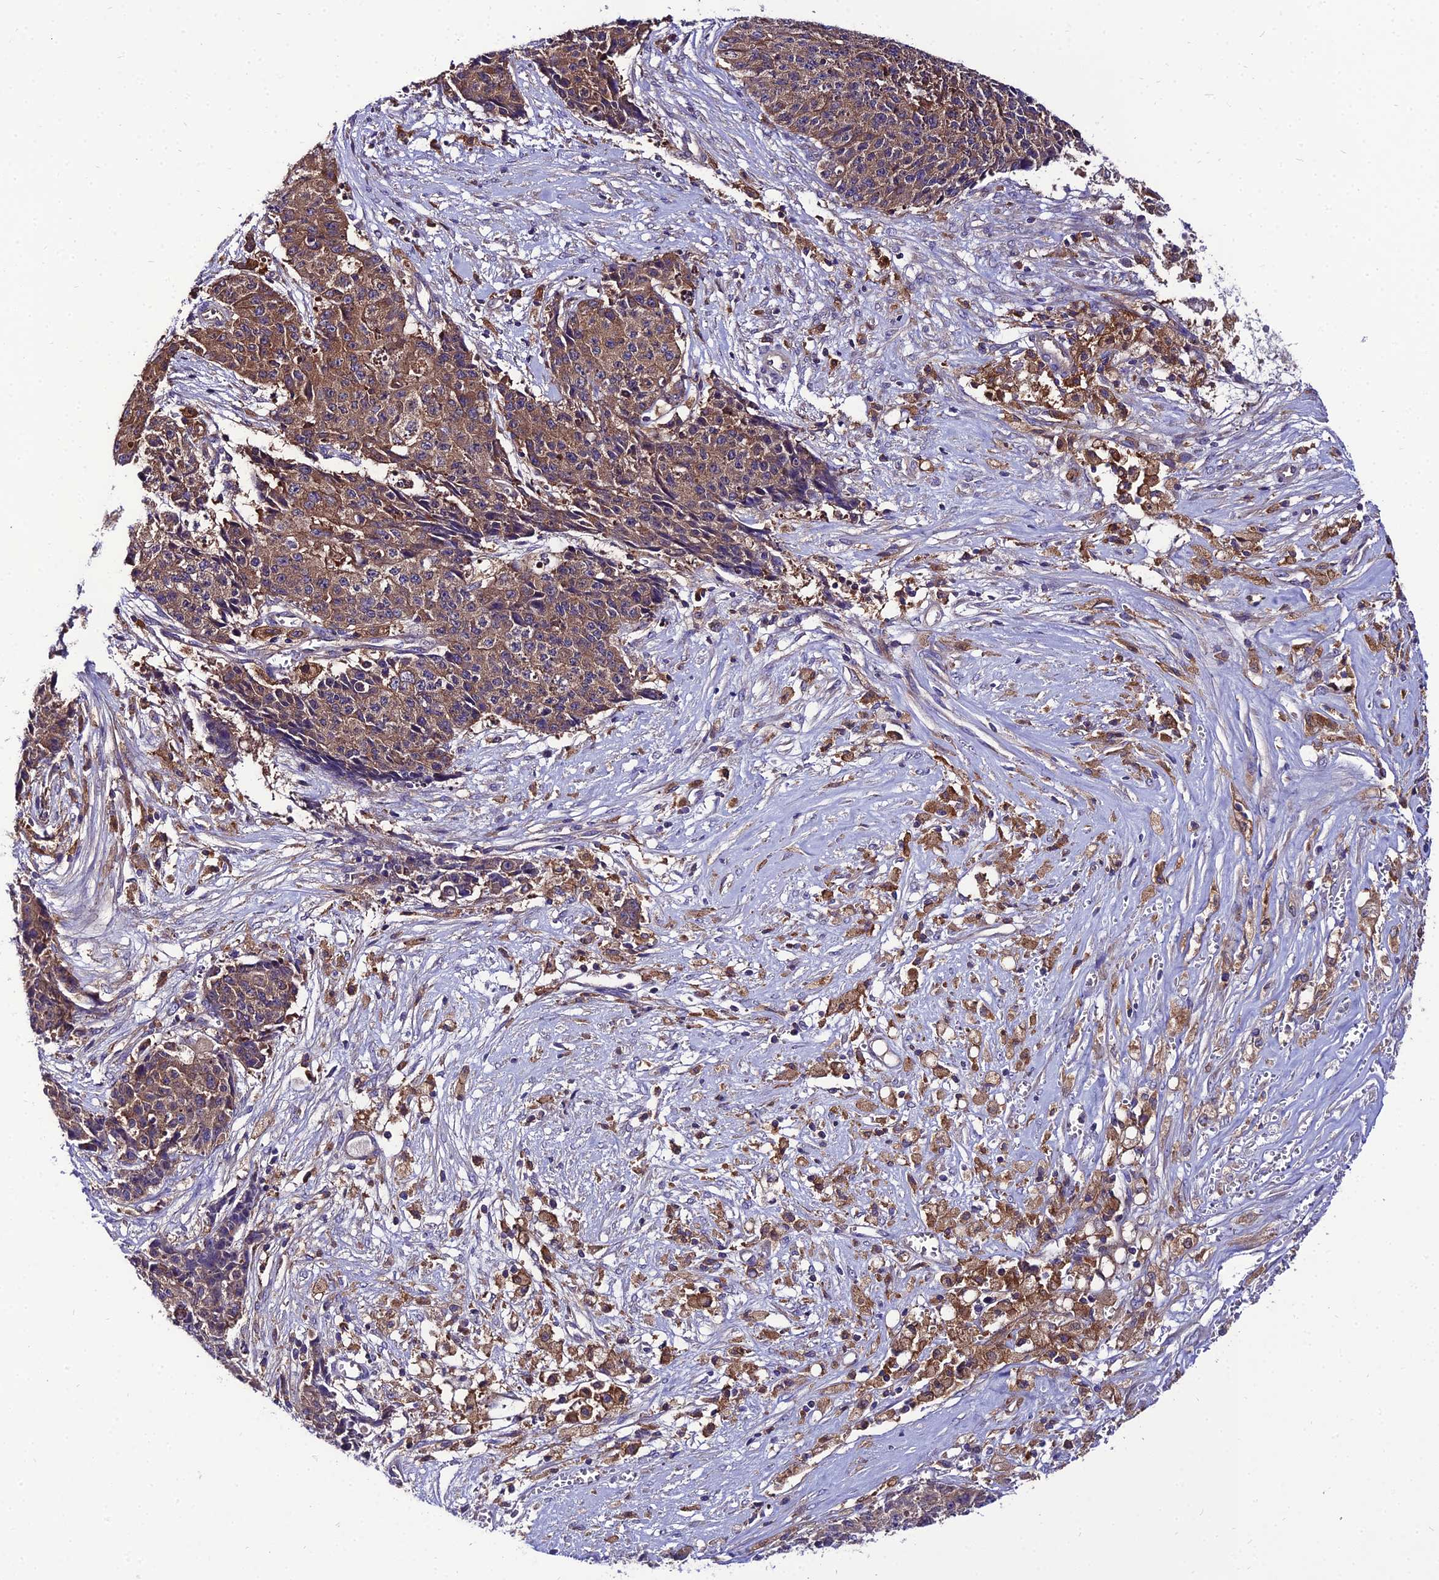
{"staining": {"intensity": "moderate", "quantity": "25%-75%", "location": "cytoplasmic/membranous"}, "tissue": "ovarian cancer", "cell_type": "Tumor cells", "image_type": "cancer", "snomed": [{"axis": "morphology", "description": "Carcinoma, endometroid"}, {"axis": "topography", "description": "Ovary"}], "caption": "IHC photomicrograph of human ovarian endometroid carcinoma stained for a protein (brown), which exhibits medium levels of moderate cytoplasmic/membranous expression in approximately 25%-75% of tumor cells.", "gene": "C2orf69", "patient": {"sex": "female", "age": 42}}